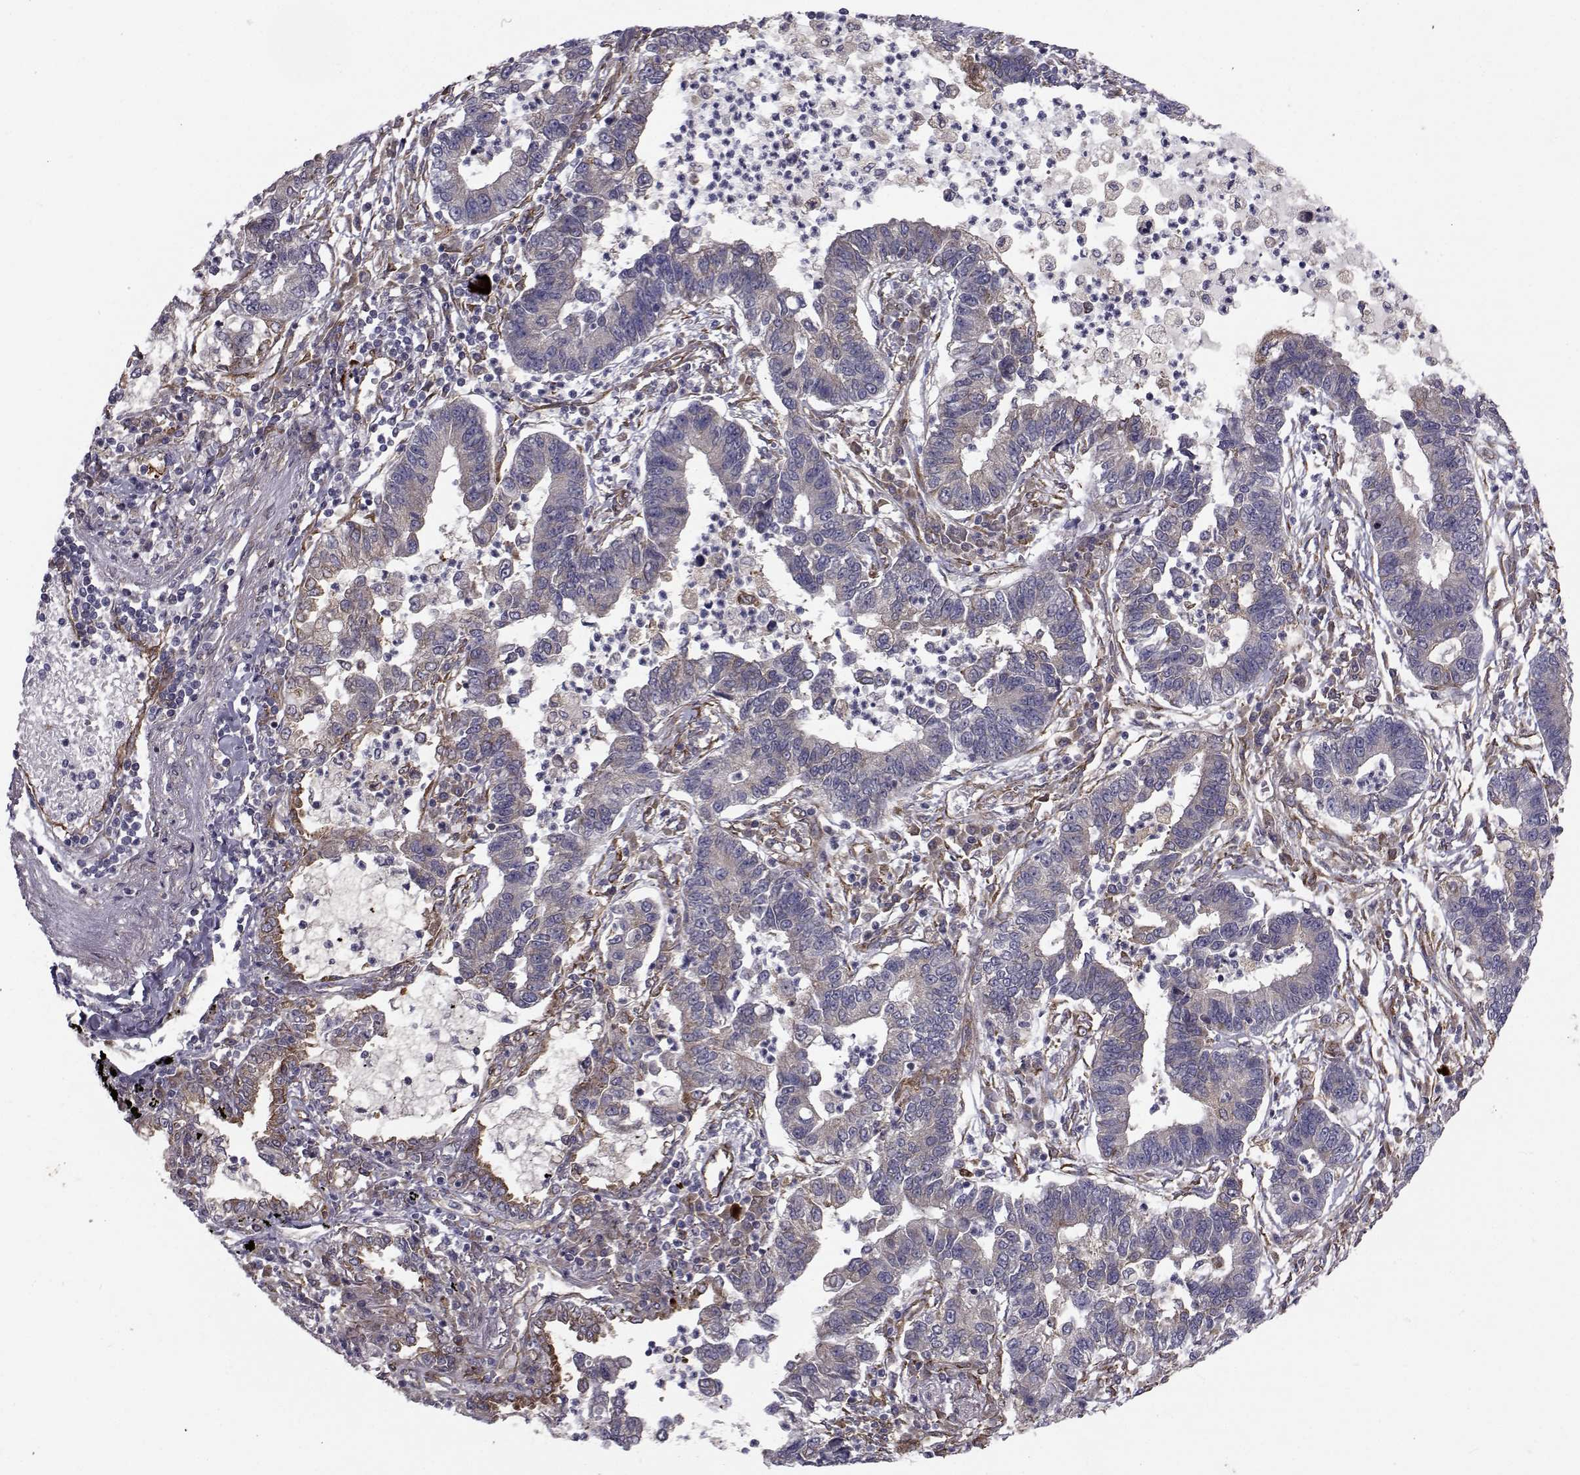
{"staining": {"intensity": "negative", "quantity": "none", "location": "none"}, "tissue": "lung cancer", "cell_type": "Tumor cells", "image_type": "cancer", "snomed": [{"axis": "morphology", "description": "Adenocarcinoma, NOS"}, {"axis": "topography", "description": "Lung"}], "caption": "There is no significant staining in tumor cells of lung cancer (adenocarcinoma).", "gene": "TRIP10", "patient": {"sex": "female", "age": 57}}